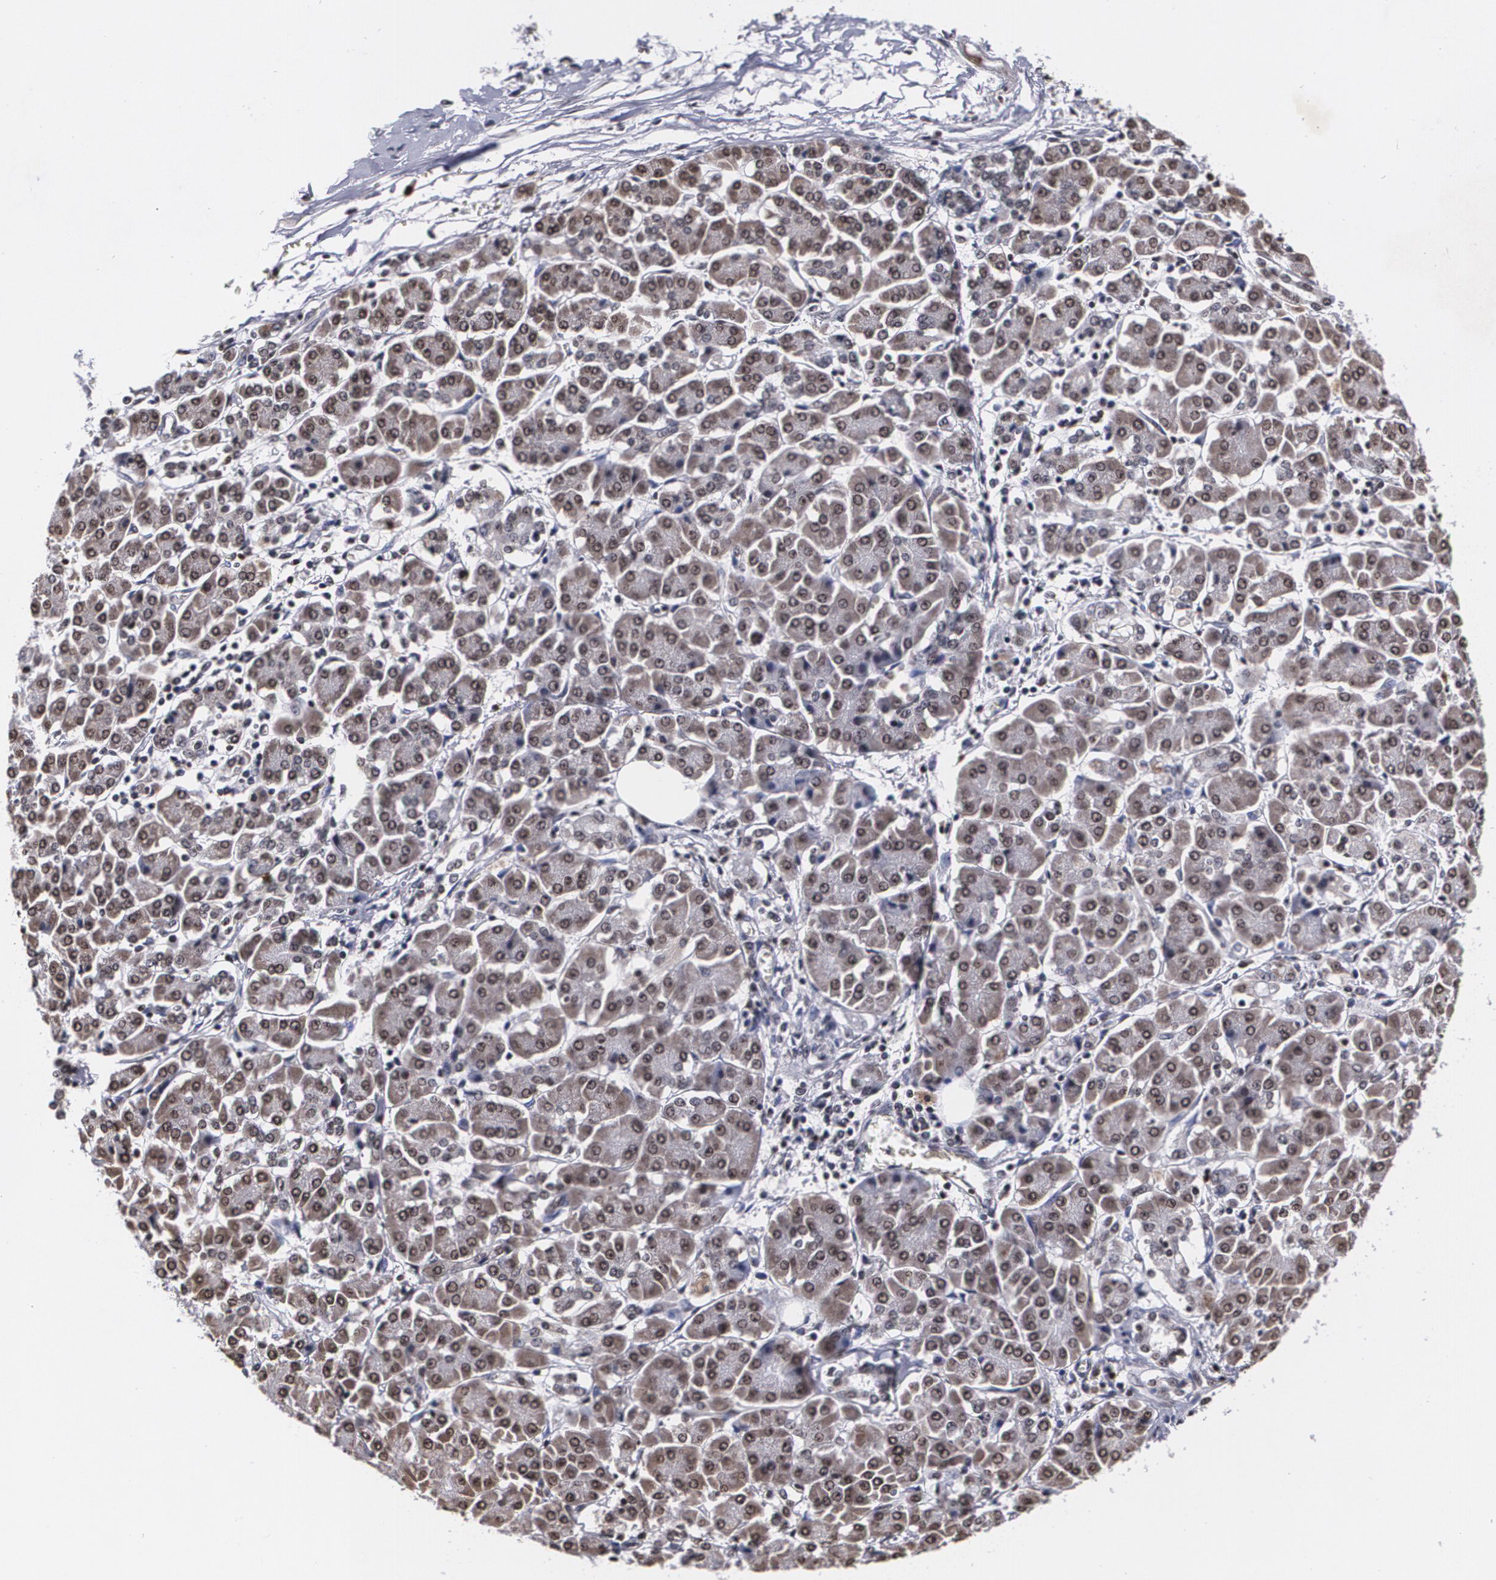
{"staining": {"intensity": "weak", "quantity": ">75%", "location": "cytoplasmic/membranous,nuclear"}, "tissue": "pancreatic cancer", "cell_type": "Tumor cells", "image_type": "cancer", "snomed": [{"axis": "morphology", "description": "Adenocarcinoma, NOS"}, {"axis": "topography", "description": "Pancreas"}], "caption": "Immunohistochemical staining of pancreatic adenocarcinoma reveals low levels of weak cytoplasmic/membranous and nuclear protein expression in approximately >75% of tumor cells.", "gene": "MVP", "patient": {"sex": "female", "age": 57}}